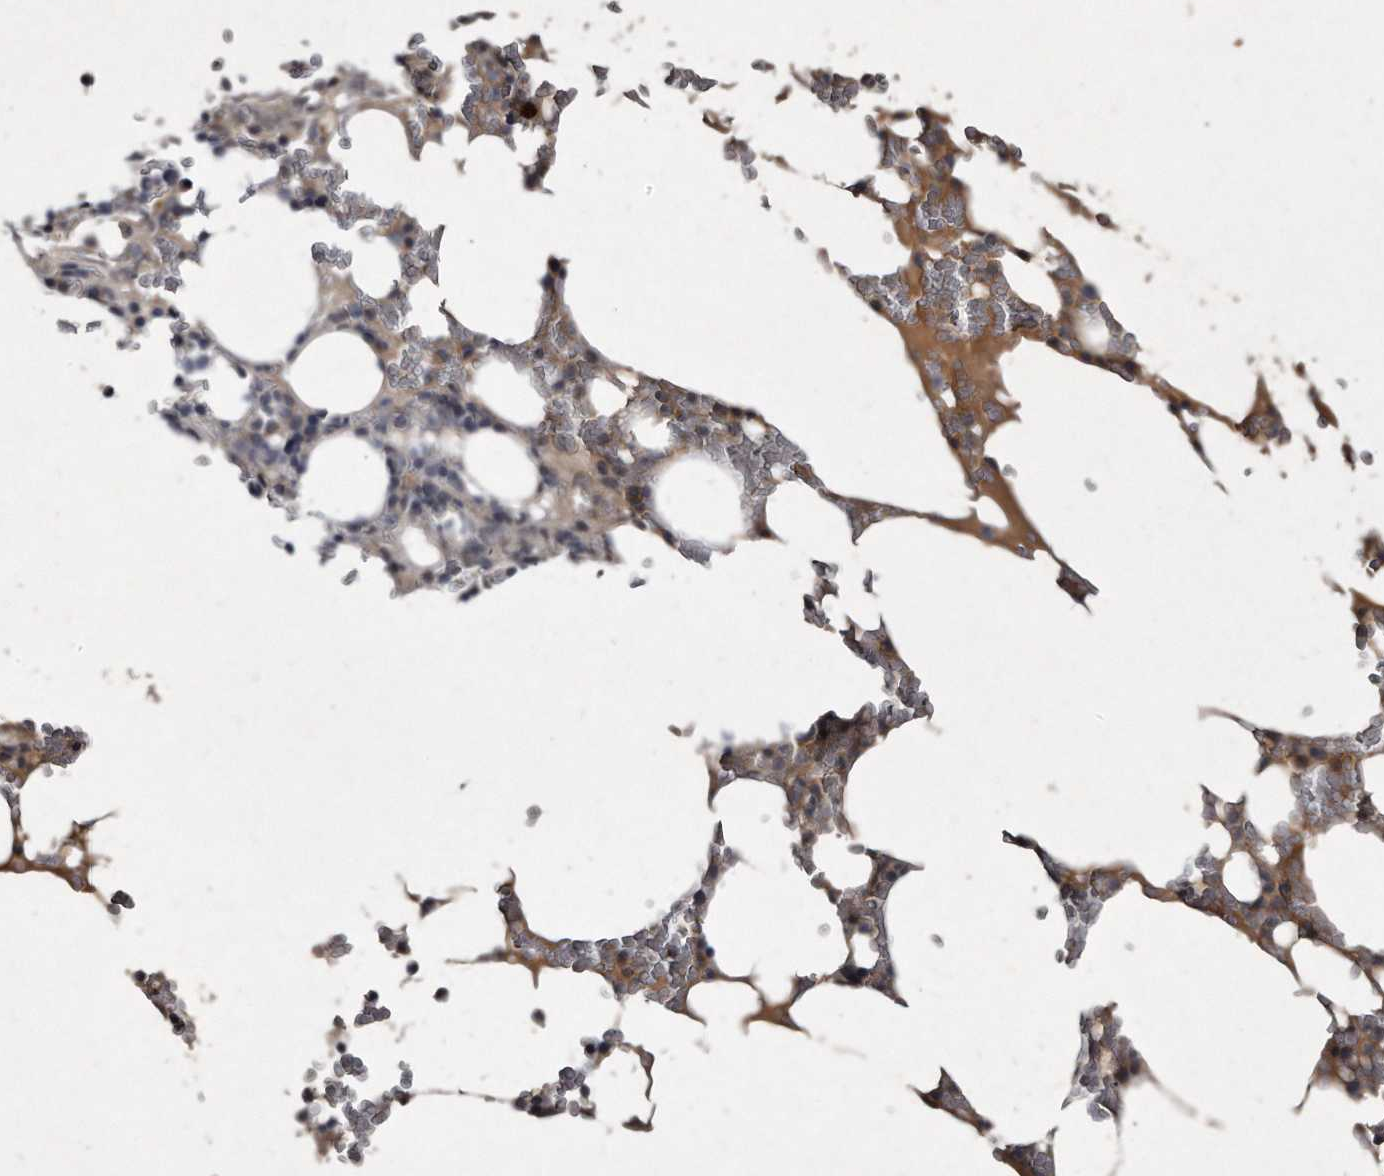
{"staining": {"intensity": "weak", "quantity": "<25%", "location": "cytoplasmic/membranous"}, "tissue": "bone marrow", "cell_type": "Hematopoietic cells", "image_type": "normal", "snomed": [{"axis": "morphology", "description": "Normal tissue, NOS"}, {"axis": "topography", "description": "Bone marrow"}], "caption": "Bone marrow stained for a protein using IHC exhibits no positivity hematopoietic cells.", "gene": "KLHDC3", "patient": {"sex": "male", "age": 58}}